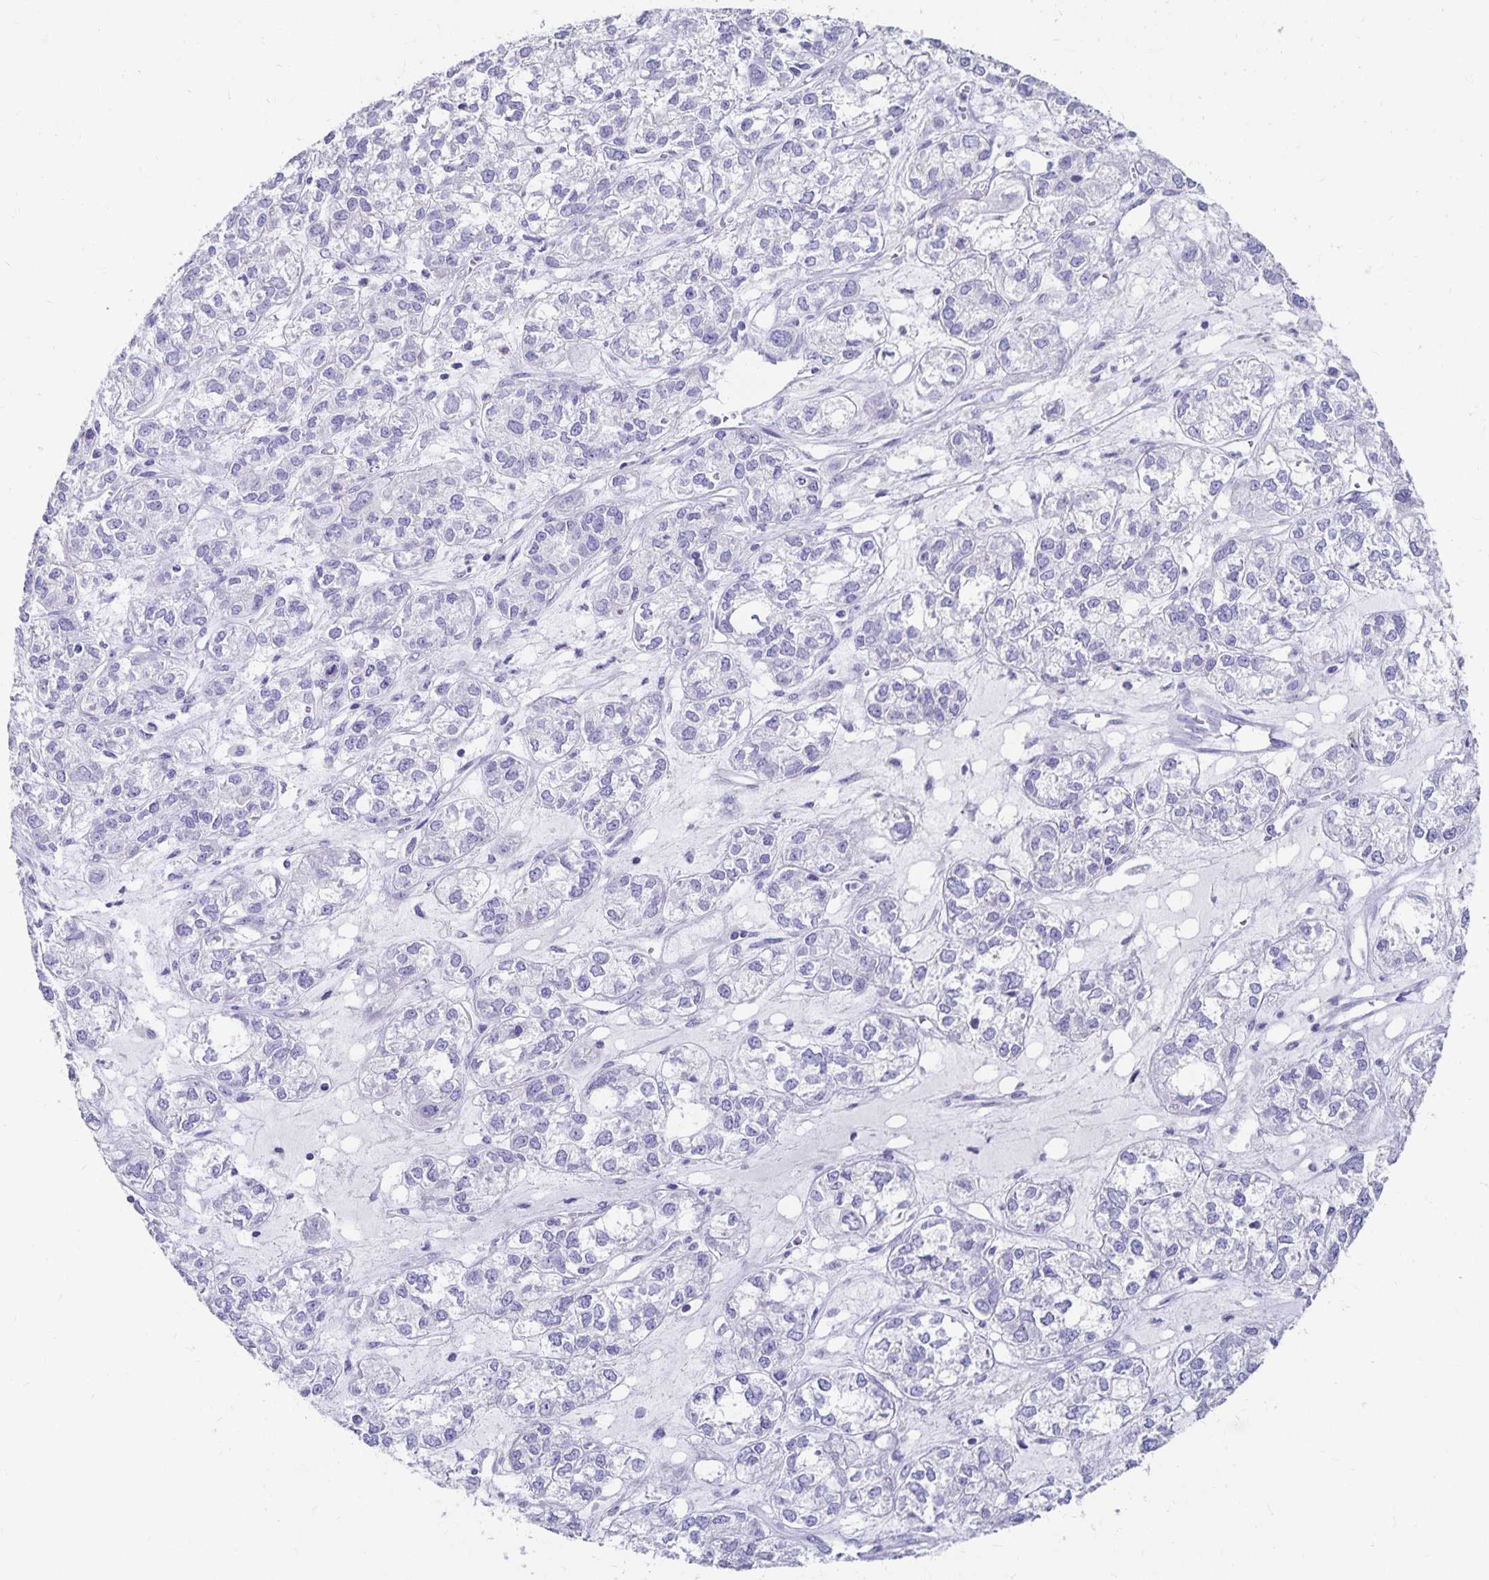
{"staining": {"intensity": "negative", "quantity": "none", "location": "none"}, "tissue": "ovarian cancer", "cell_type": "Tumor cells", "image_type": "cancer", "snomed": [{"axis": "morphology", "description": "Carcinoma, endometroid"}, {"axis": "topography", "description": "Ovary"}], "caption": "There is no significant positivity in tumor cells of endometroid carcinoma (ovarian). (Stains: DAB (3,3'-diaminobenzidine) IHC with hematoxylin counter stain, Microscopy: brightfield microscopy at high magnification).", "gene": "DYNLT4", "patient": {"sex": "female", "age": 64}}